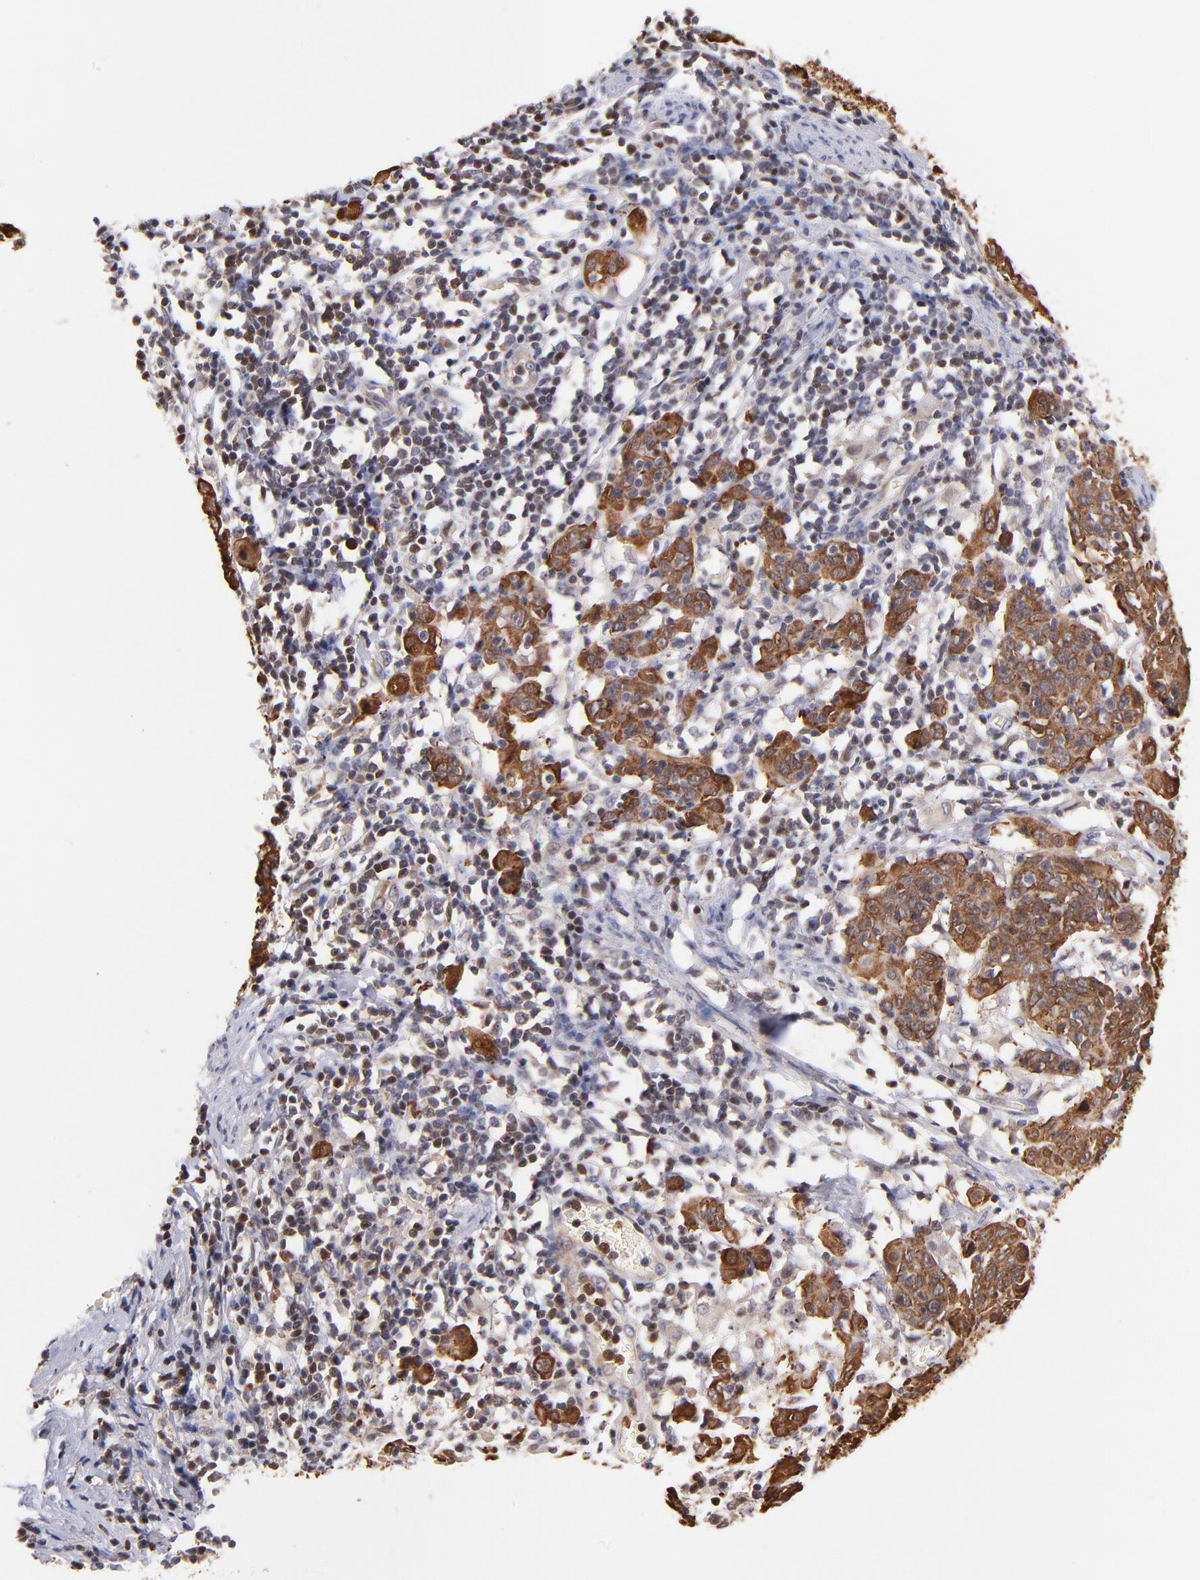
{"staining": {"intensity": "moderate", "quantity": ">75%", "location": "cytoplasmic/membranous"}, "tissue": "cervical cancer", "cell_type": "Tumor cells", "image_type": "cancer", "snomed": [{"axis": "morphology", "description": "Normal tissue, NOS"}, {"axis": "morphology", "description": "Squamous cell carcinoma, NOS"}, {"axis": "topography", "description": "Cervix"}], "caption": "Protein staining by IHC displays moderate cytoplasmic/membranous expression in about >75% of tumor cells in cervical squamous cell carcinoma.", "gene": "YWHAB", "patient": {"sex": "female", "age": 67}}